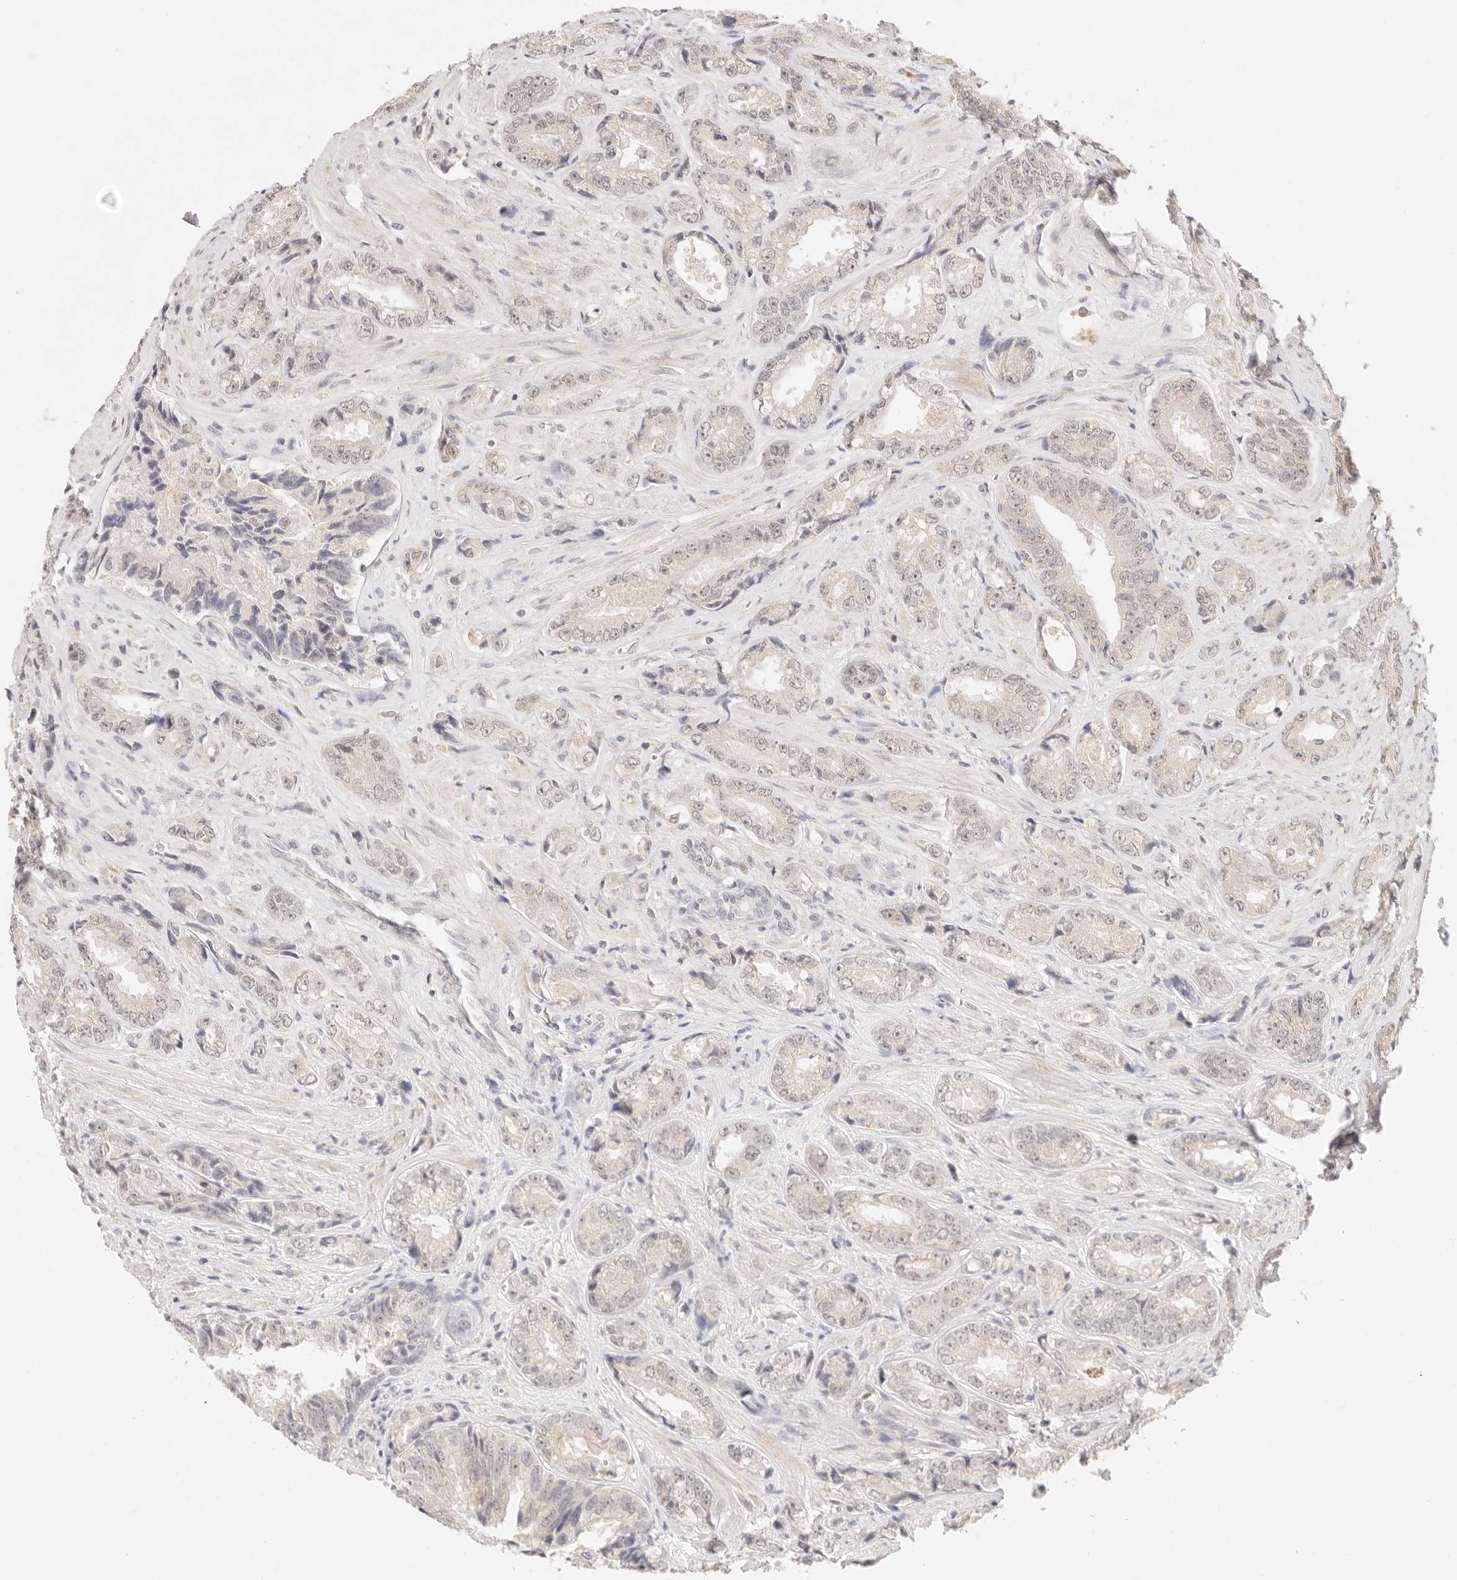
{"staining": {"intensity": "negative", "quantity": "none", "location": "none"}, "tissue": "prostate cancer", "cell_type": "Tumor cells", "image_type": "cancer", "snomed": [{"axis": "morphology", "description": "Adenocarcinoma, High grade"}, {"axis": "topography", "description": "Prostate"}], "caption": "Tumor cells show no significant expression in high-grade adenocarcinoma (prostate). Brightfield microscopy of IHC stained with DAB (3,3'-diaminobenzidine) (brown) and hematoxylin (blue), captured at high magnification.", "gene": "GPR156", "patient": {"sex": "male", "age": 61}}